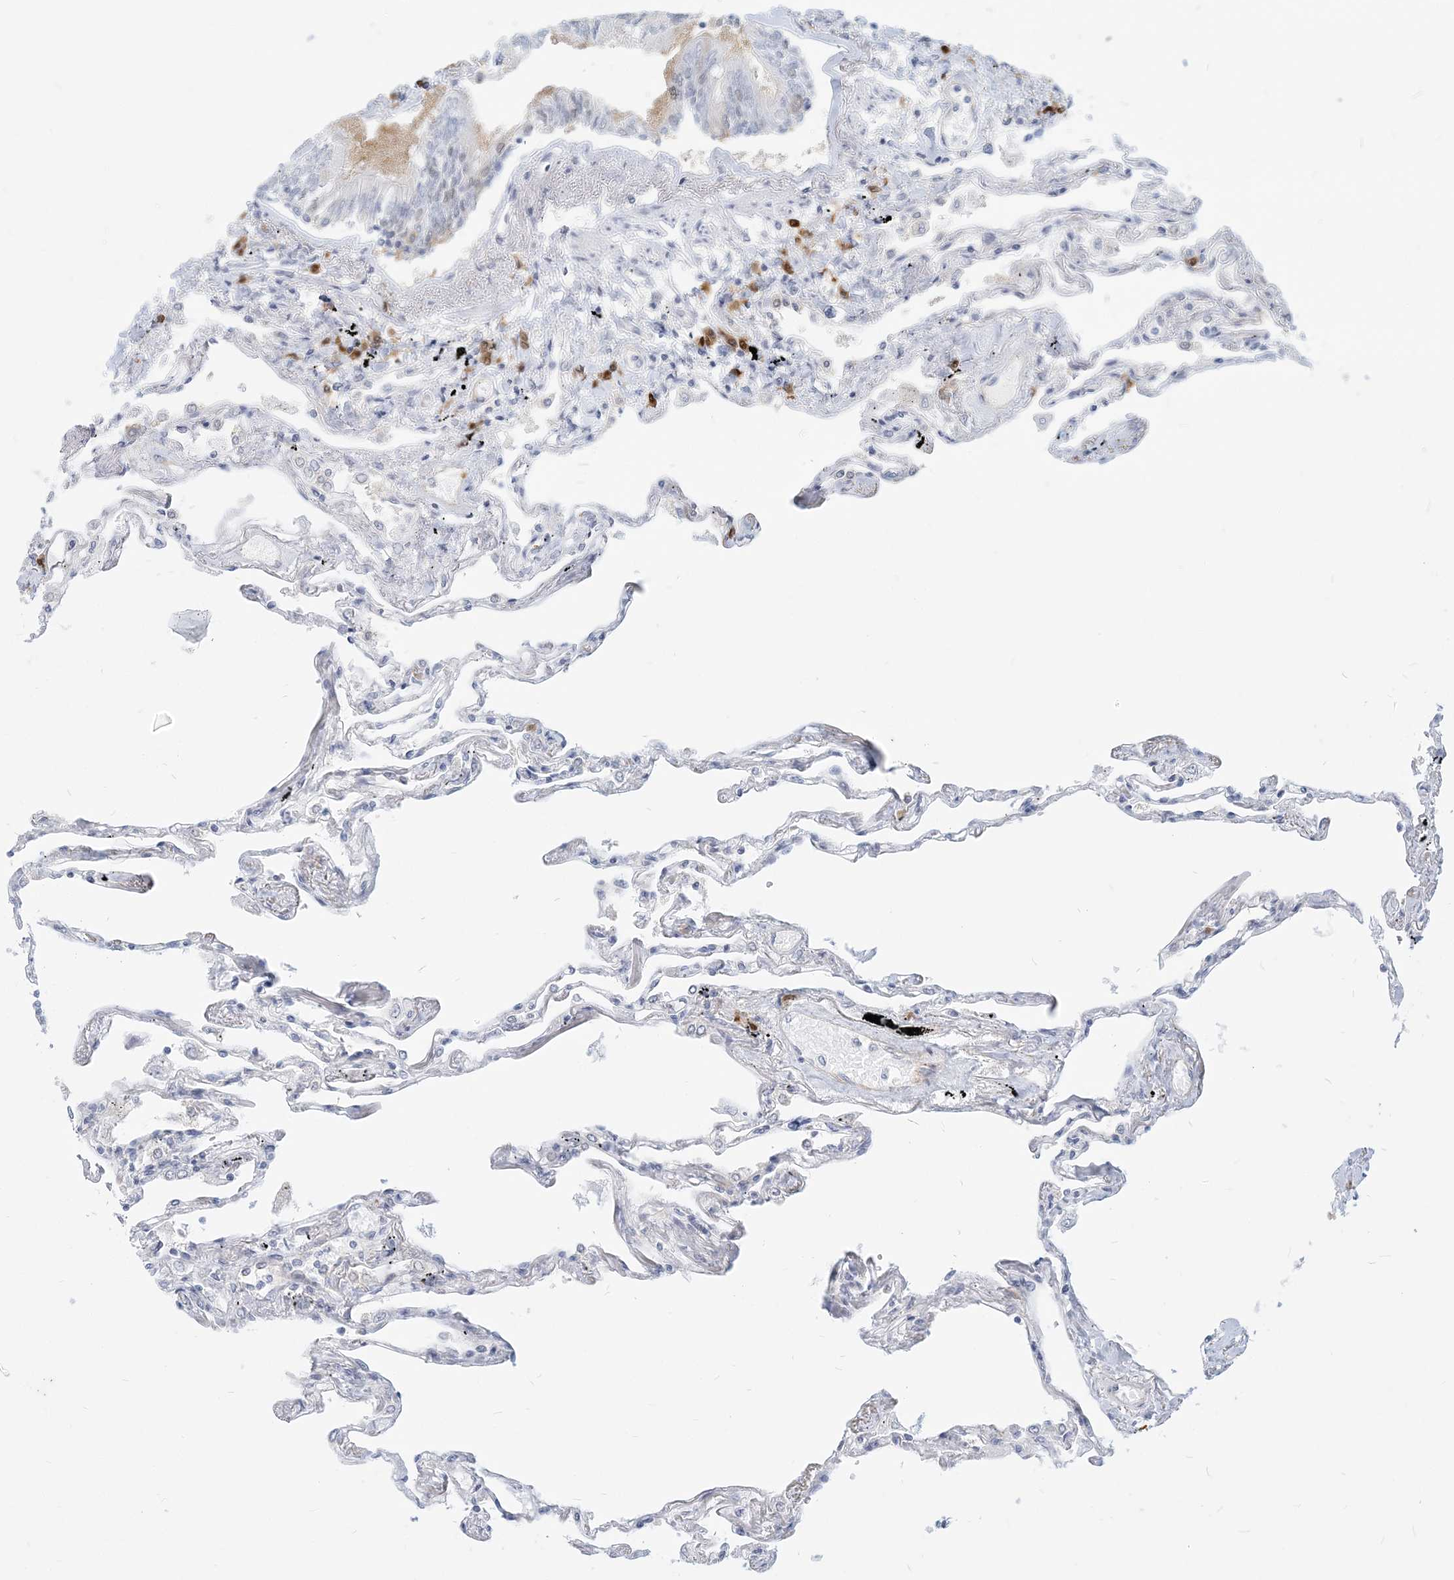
{"staining": {"intensity": "negative", "quantity": "none", "location": "none"}, "tissue": "lung", "cell_type": "Alveolar cells", "image_type": "normal", "snomed": [{"axis": "morphology", "description": "Normal tissue, NOS"}, {"axis": "topography", "description": "Lung"}], "caption": "IHC of unremarkable human lung demonstrates no expression in alveolar cells.", "gene": "GMPPA", "patient": {"sex": "female", "age": 67}}